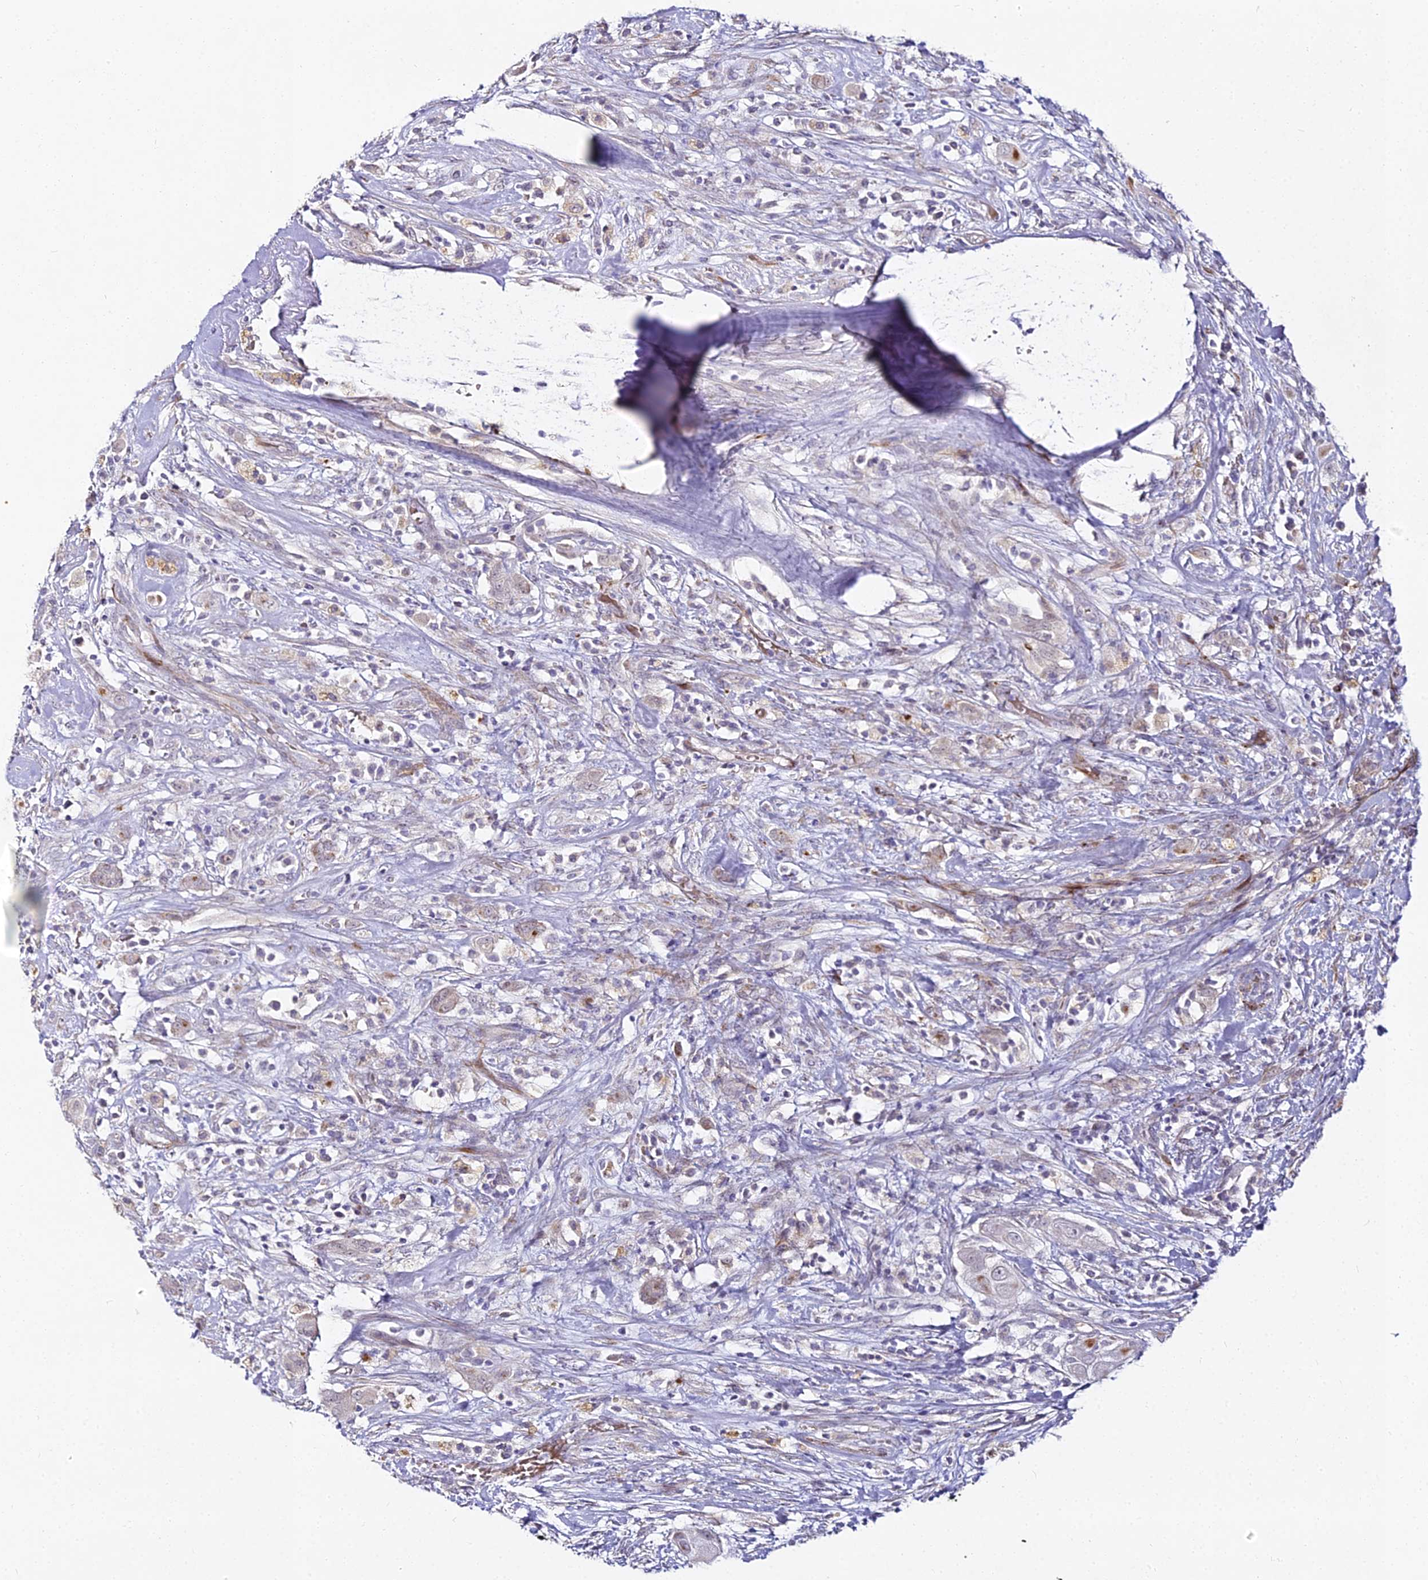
{"staining": {"intensity": "moderate", "quantity": "<25%", "location": "cytoplasmic/membranous"}, "tissue": "thyroid cancer", "cell_type": "Tumor cells", "image_type": "cancer", "snomed": [{"axis": "morphology", "description": "Papillary adenocarcinoma, NOS"}, {"axis": "topography", "description": "Thyroid gland"}], "caption": "IHC histopathology image of human thyroid papillary adenocarcinoma stained for a protein (brown), which shows low levels of moderate cytoplasmic/membranous positivity in approximately <25% of tumor cells.", "gene": "ALPG", "patient": {"sex": "female", "age": 59}}